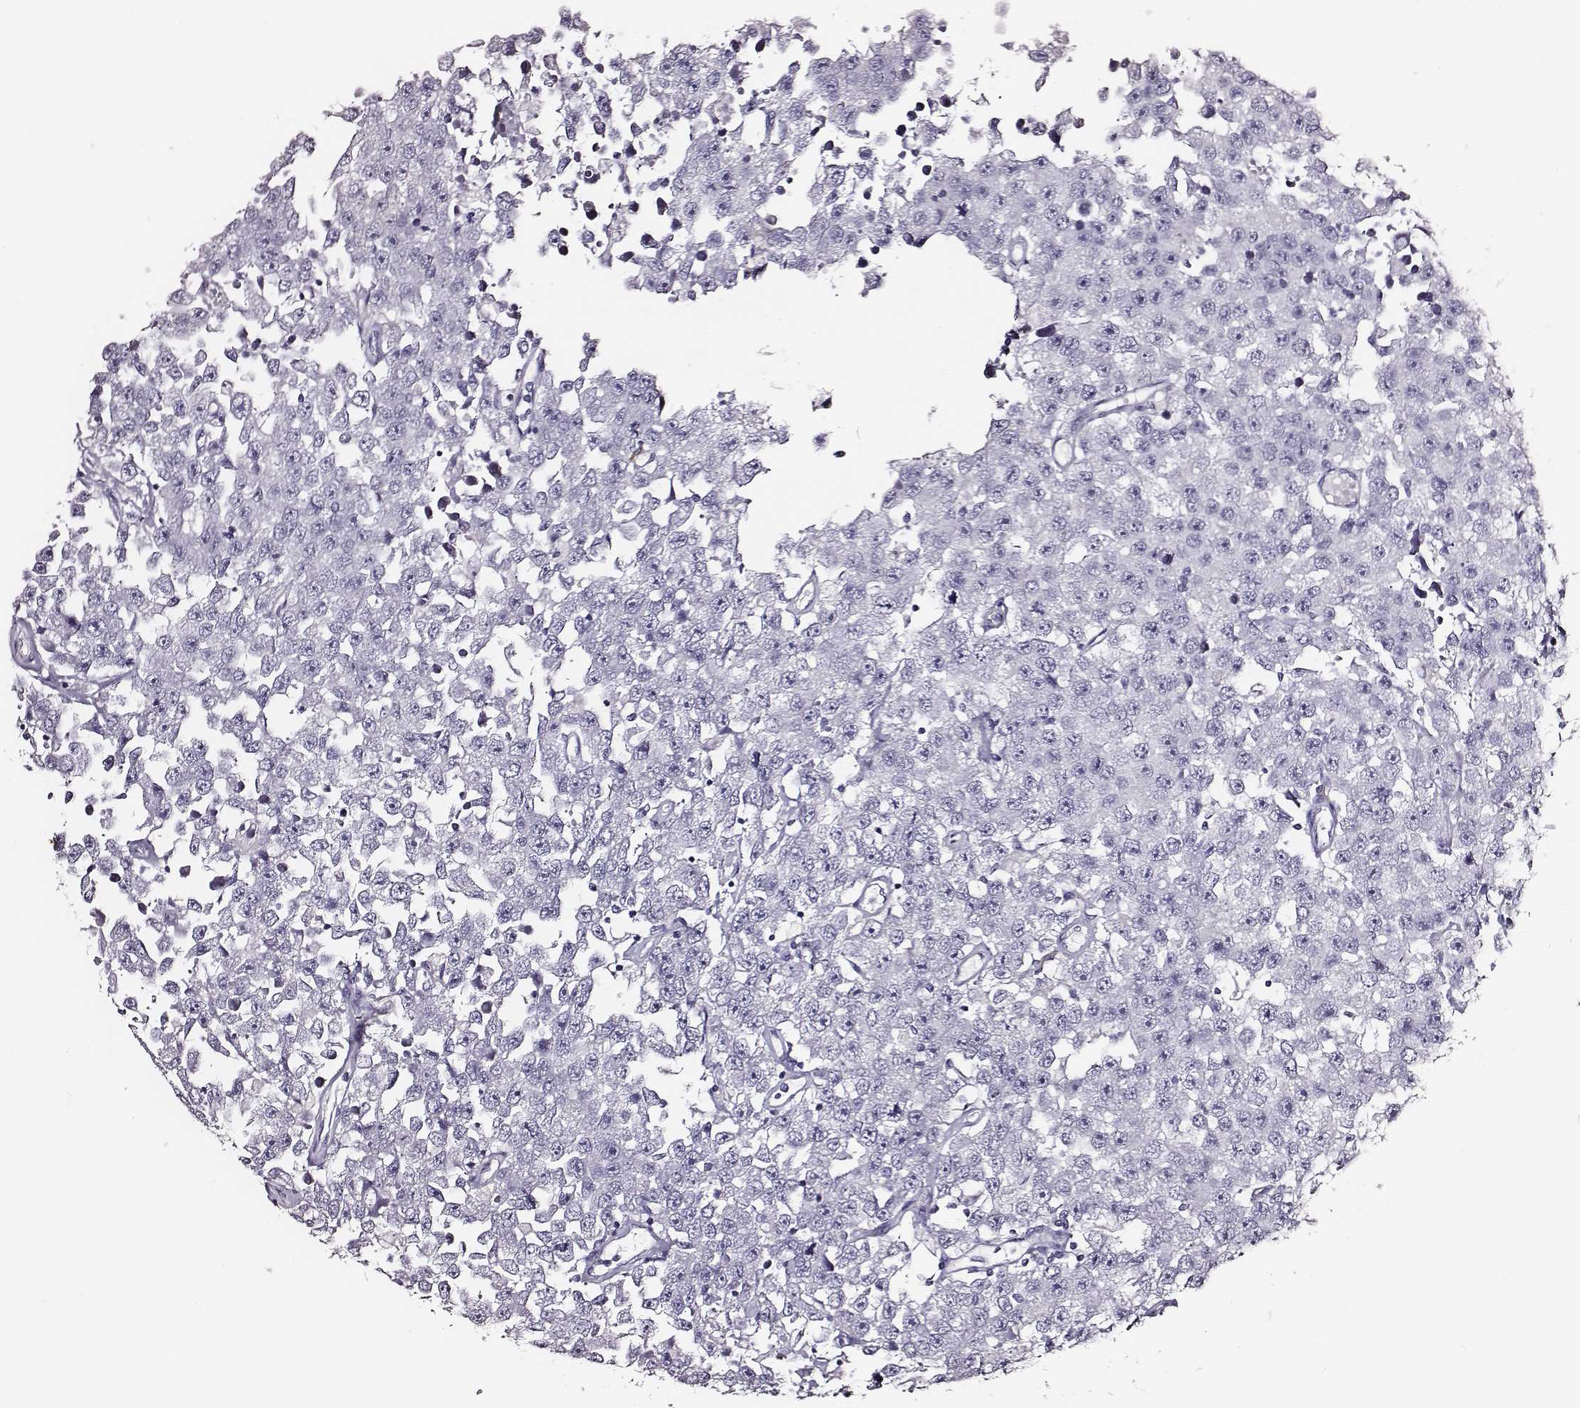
{"staining": {"intensity": "negative", "quantity": "none", "location": "none"}, "tissue": "testis cancer", "cell_type": "Tumor cells", "image_type": "cancer", "snomed": [{"axis": "morphology", "description": "Seminoma, NOS"}, {"axis": "topography", "description": "Testis"}], "caption": "DAB immunohistochemical staining of testis cancer (seminoma) reveals no significant positivity in tumor cells.", "gene": "DPEP1", "patient": {"sex": "male", "age": 52}}